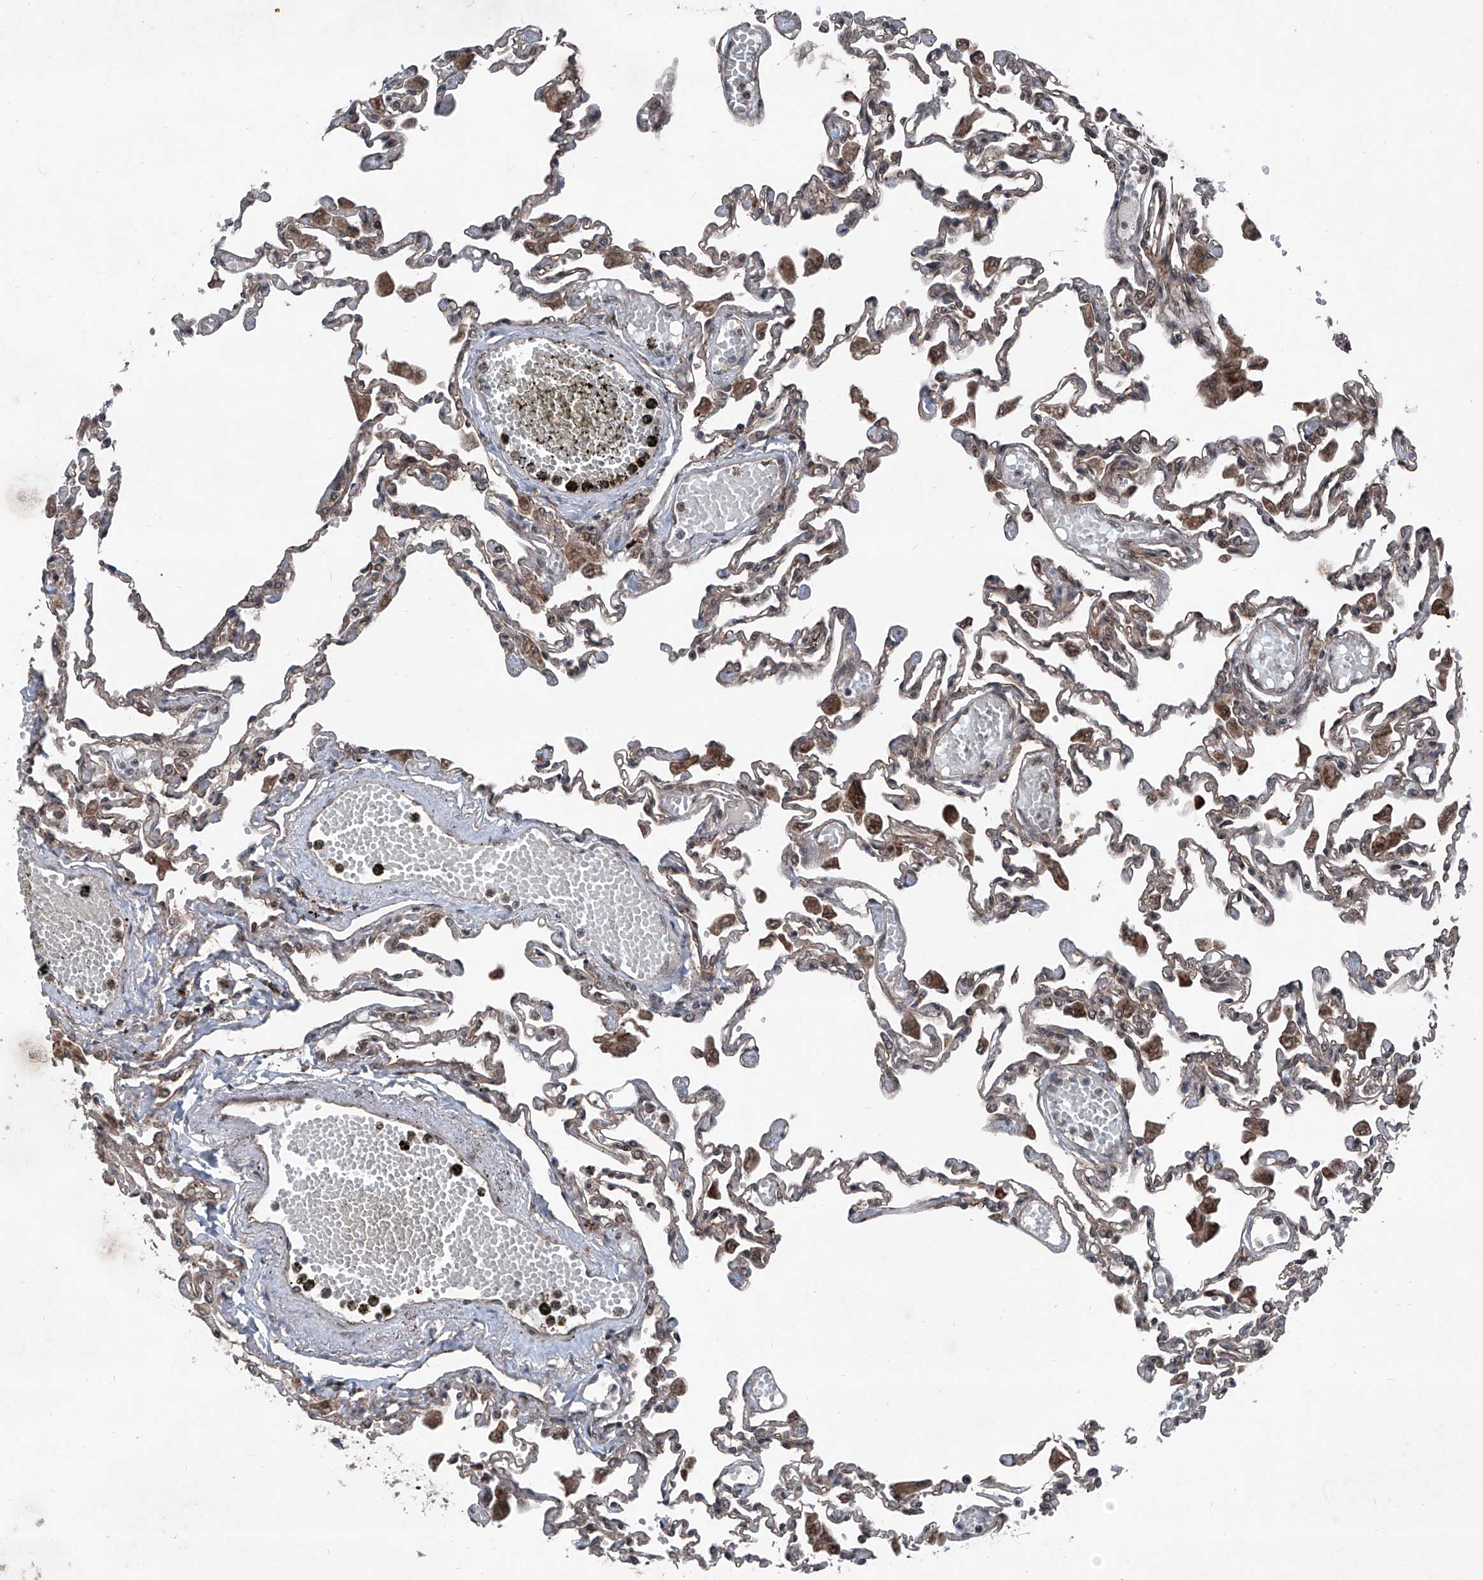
{"staining": {"intensity": "moderate", "quantity": "25%-75%", "location": "cytoplasmic/membranous,nuclear"}, "tissue": "lung", "cell_type": "Alveolar cells", "image_type": "normal", "snomed": [{"axis": "morphology", "description": "Normal tissue, NOS"}, {"axis": "topography", "description": "Bronchus"}, {"axis": "topography", "description": "Lung"}], "caption": "Immunohistochemistry (DAB (3,3'-diaminobenzidine)) staining of unremarkable lung reveals moderate cytoplasmic/membranous,nuclear protein expression in about 25%-75% of alveolar cells. The staining is performed using DAB (3,3'-diaminobenzidine) brown chromogen to label protein expression. The nuclei are counter-stained blue using hematoxylin.", "gene": "COA7", "patient": {"sex": "female", "age": 49}}